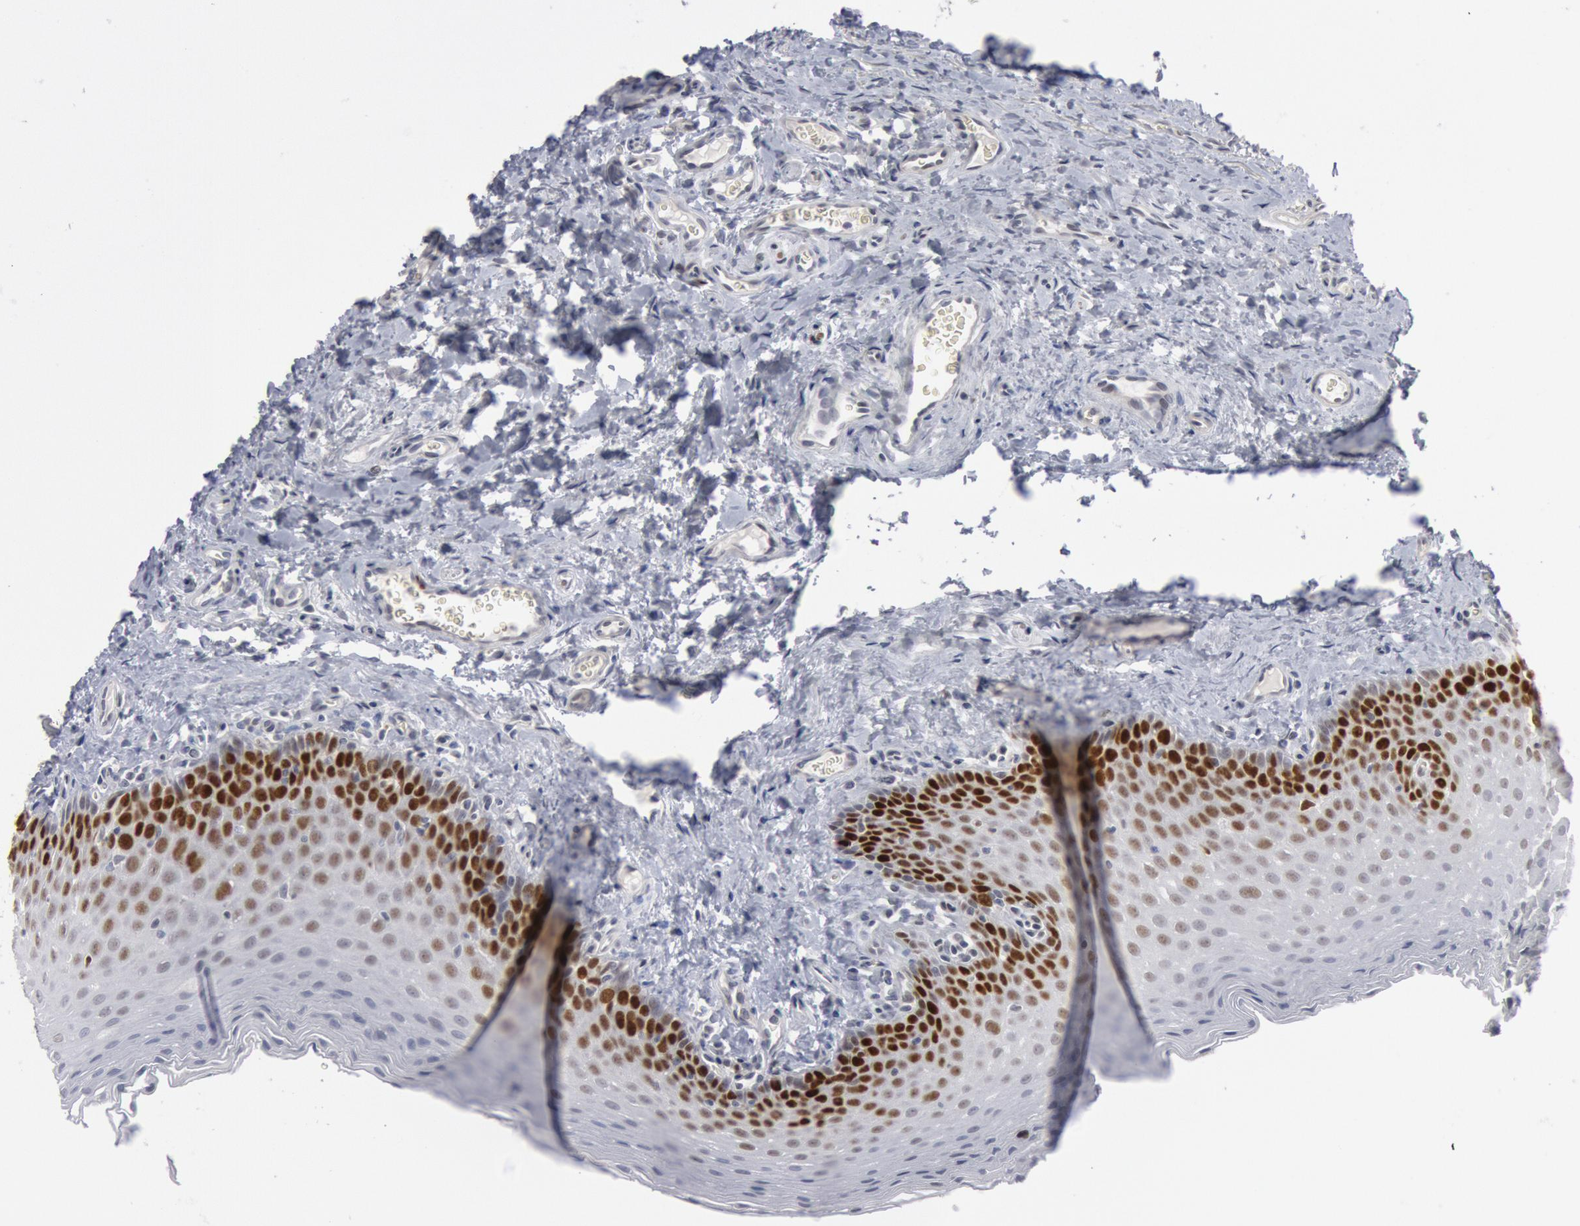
{"staining": {"intensity": "strong", "quantity": "<25%", "location": "nuclear"}, "tissue": "oral mucosa", "cell_type": "Squamous epithelial cells", "image_type": "normal", "snomed": [{"axis": "morphology", "description": "Normal tissue, NOS"}, {"axis": "topography", "description": "Oral tissue"}], "caption": "This histopathology image displays immunohistochemistry (IHC) staining of benign human oral mucosa, with medium strong nuclear expression in approximately <25% of squamous epithelial cells.", "gene": "WDHD1", "patient": {"sex": "male", "age": 20}}